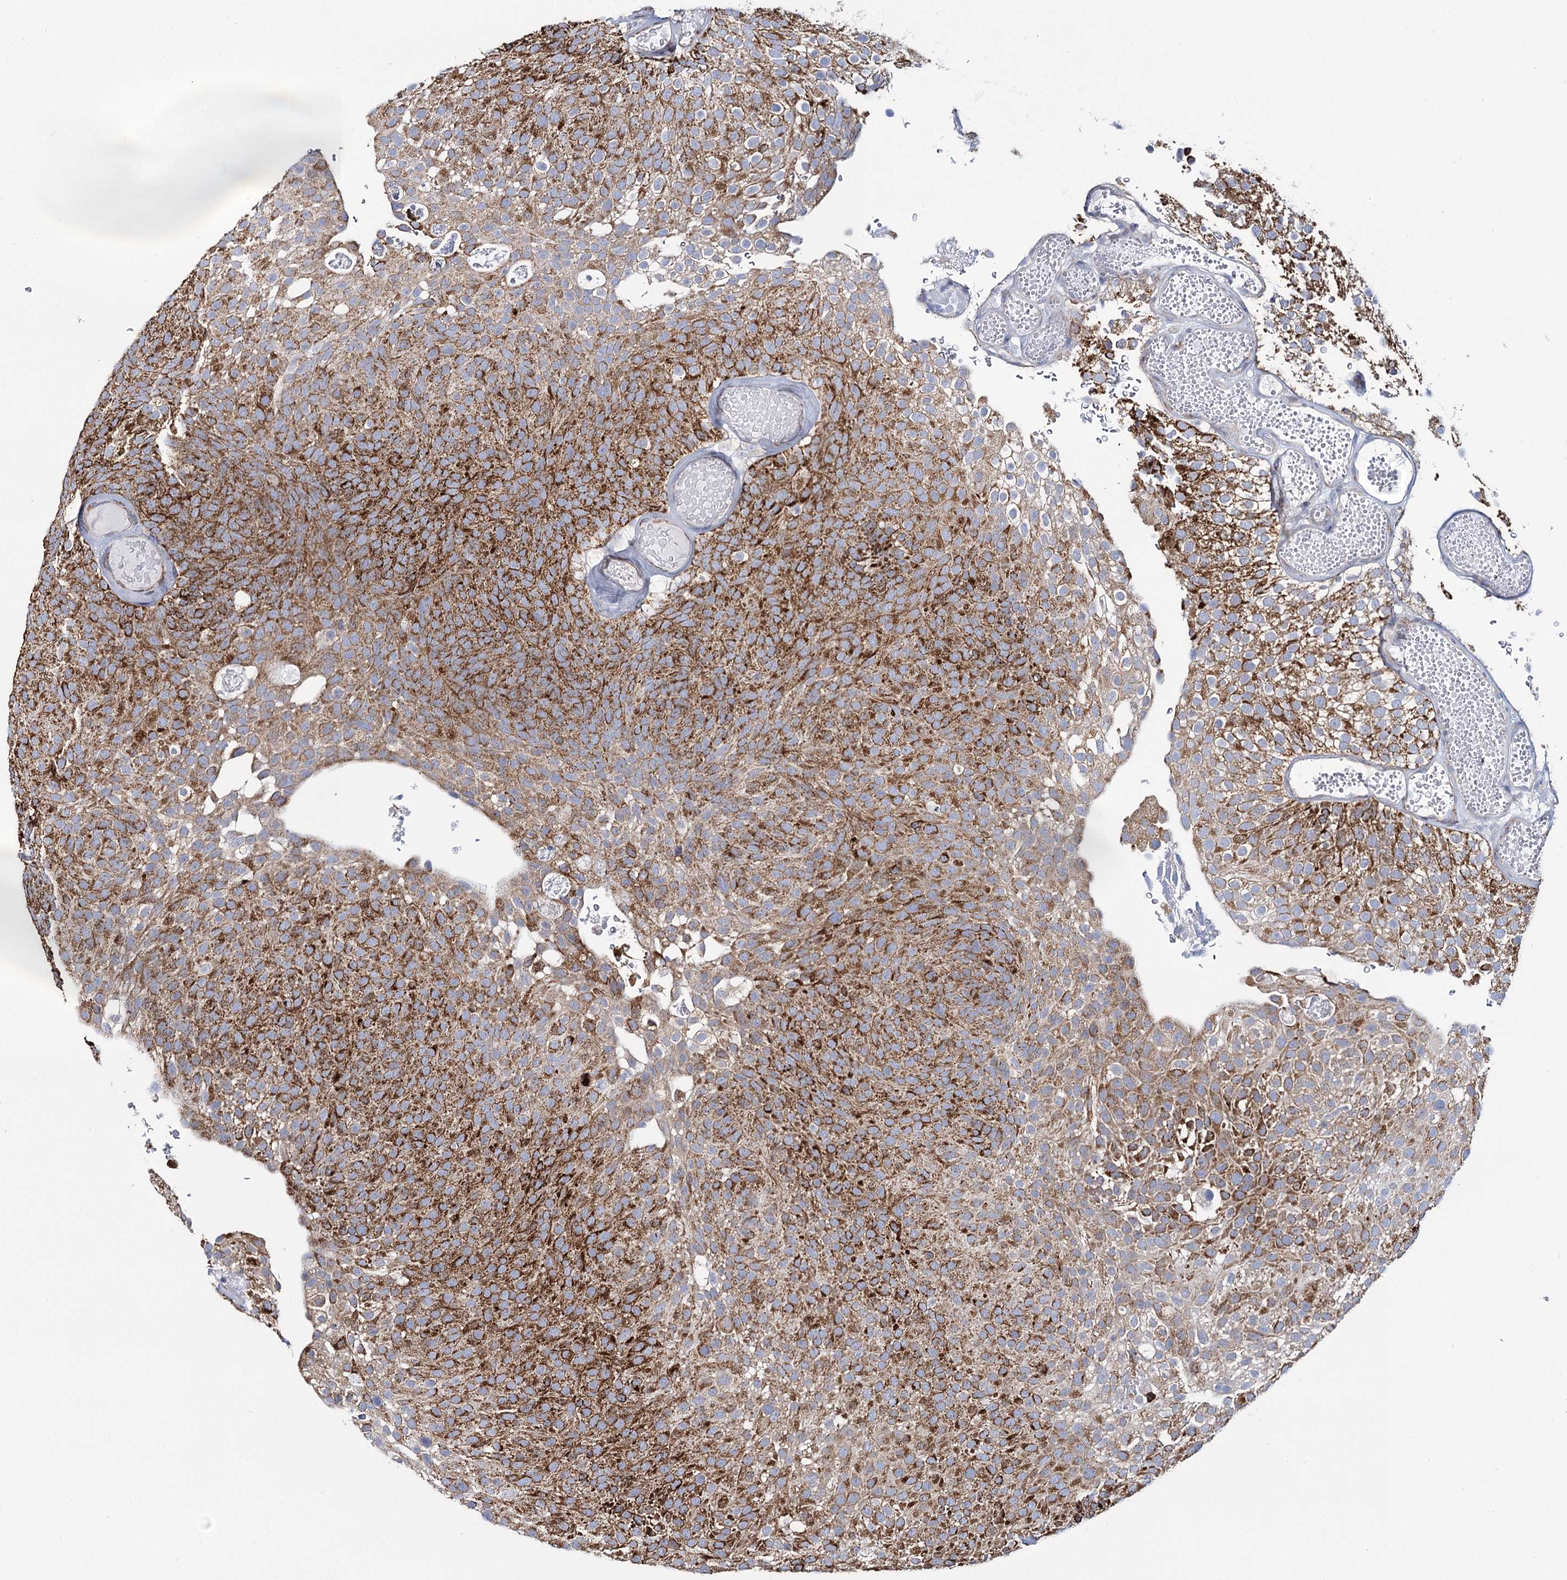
{"staining": {"intensity": "strong", "quantity": ">75%", "location": "cytoplasmic/membranous"}, "tissue": "urothelial cancer", "cell_type": "Tumor cells", "image_type": "cancer", "snomed": [{"axis": "morphology", "description": "Urothelial carcinoma, Low grade"}, {"axis": "topography", "description": "Urinary bladder"}], "caption": "Protein staining of urothelial carcinoma (low-grade) tissue displays strong cytoplasmic/membranous expression in approximately >75% of tumor cells.", "gene": "THUMPD3", "patient": {"sex": "male", "age": 78}}